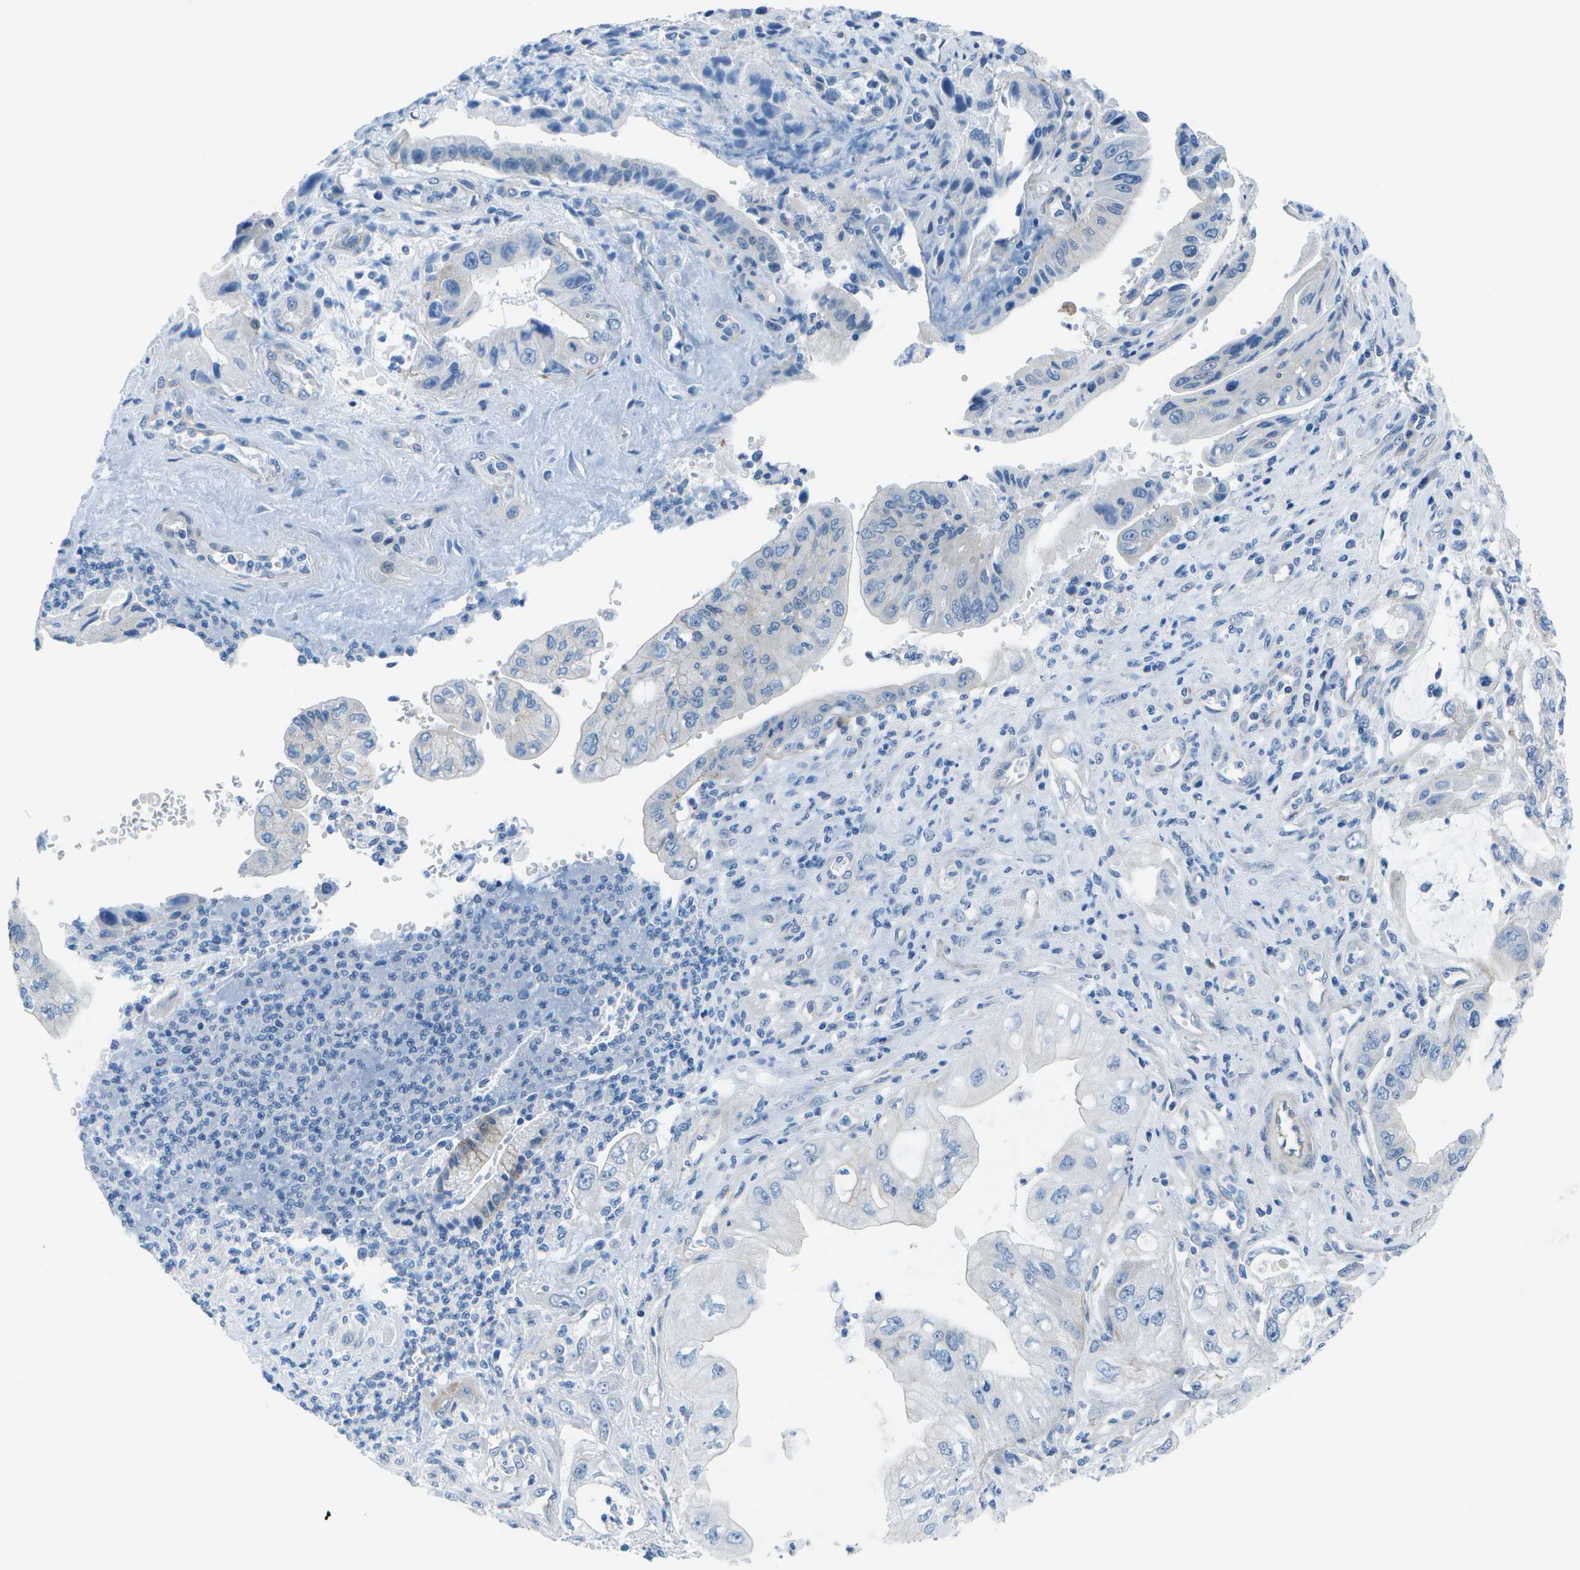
{"staining": {"intensity": "negative", "quantity": "none", "location": "none"}, "tissue": "pancreatic cancer", "cell_type": "Tumor cells", "image_type": "cancer", "snomed": [{"axis": "morphology", "description": "Adenocarcinoma, NOS"}, {"axis": "topography", "description": "Pancreas"}], "caption": "A high-resolution photomicrograph shows IHC staining of pancreatic adenocarcinoma, which exhibits no significant expression in tumor cells.", "gene": "SORBS3", "patient": {"sex": "female", "age": 73}}